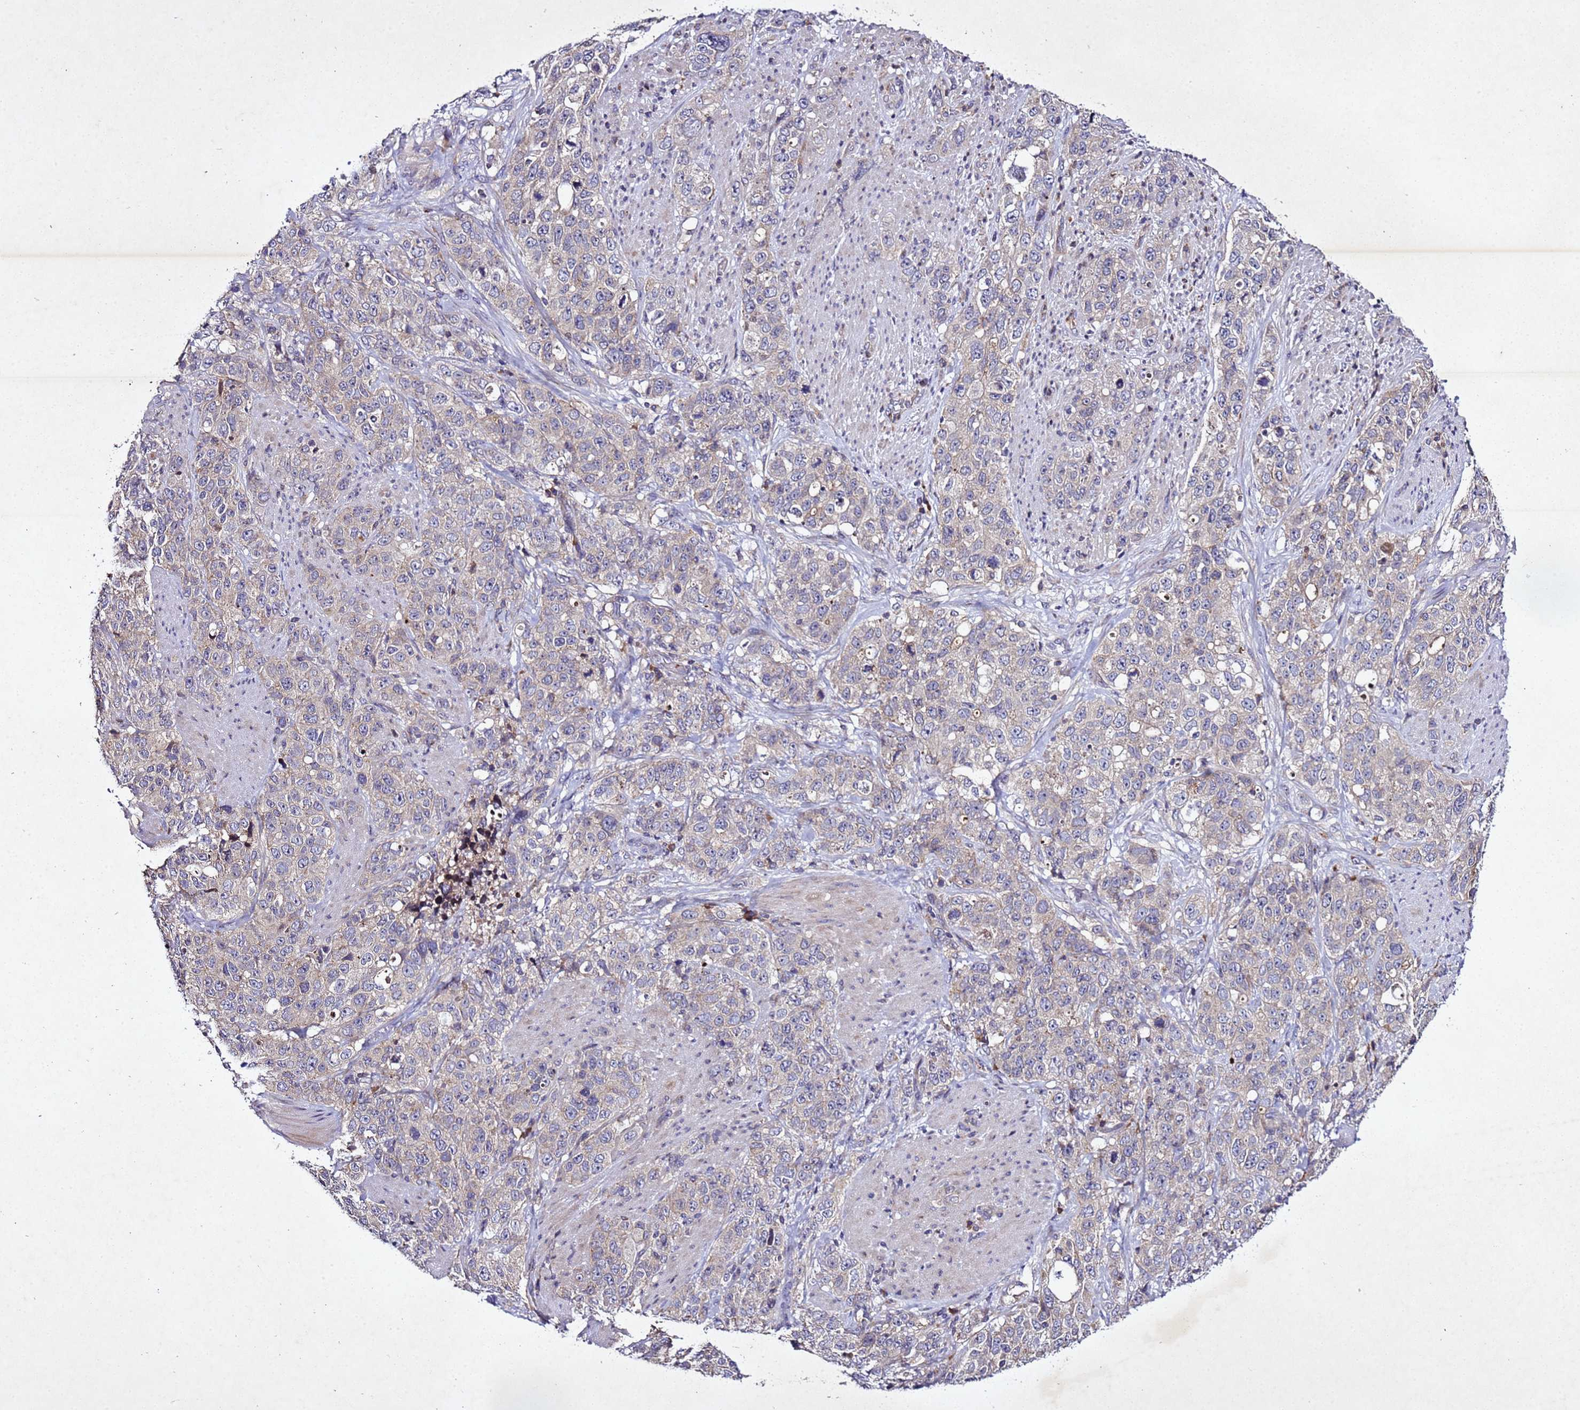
{"staining": {"intensity": "weak", "quantity": "<25%", "location": "cytoplasmic/membranous"}, "tissue": "stomach cancer", "cell_type": "Tumor cells", "image_type": "cancer", "snomed": [{"axis": "morphology", "description": "Adenocarcinoma, NOS"}, {"axis": "topography", "description": "Stomach"}], "caption": "Immunohistochemistry (IHC) histopathology image of neoplastic tissue: stomach adenocarcinoma stained with DAB displays no significant protein staining in tumor cells. Brightfield microscopy of immunohistochemistry stained with DAB (3,3'-diaminobenzidine) (brown) and hematoxylin (blue), captured at high magnification.", "gene": "SV2B", "patient": {"sex": "male", "age": 48}}